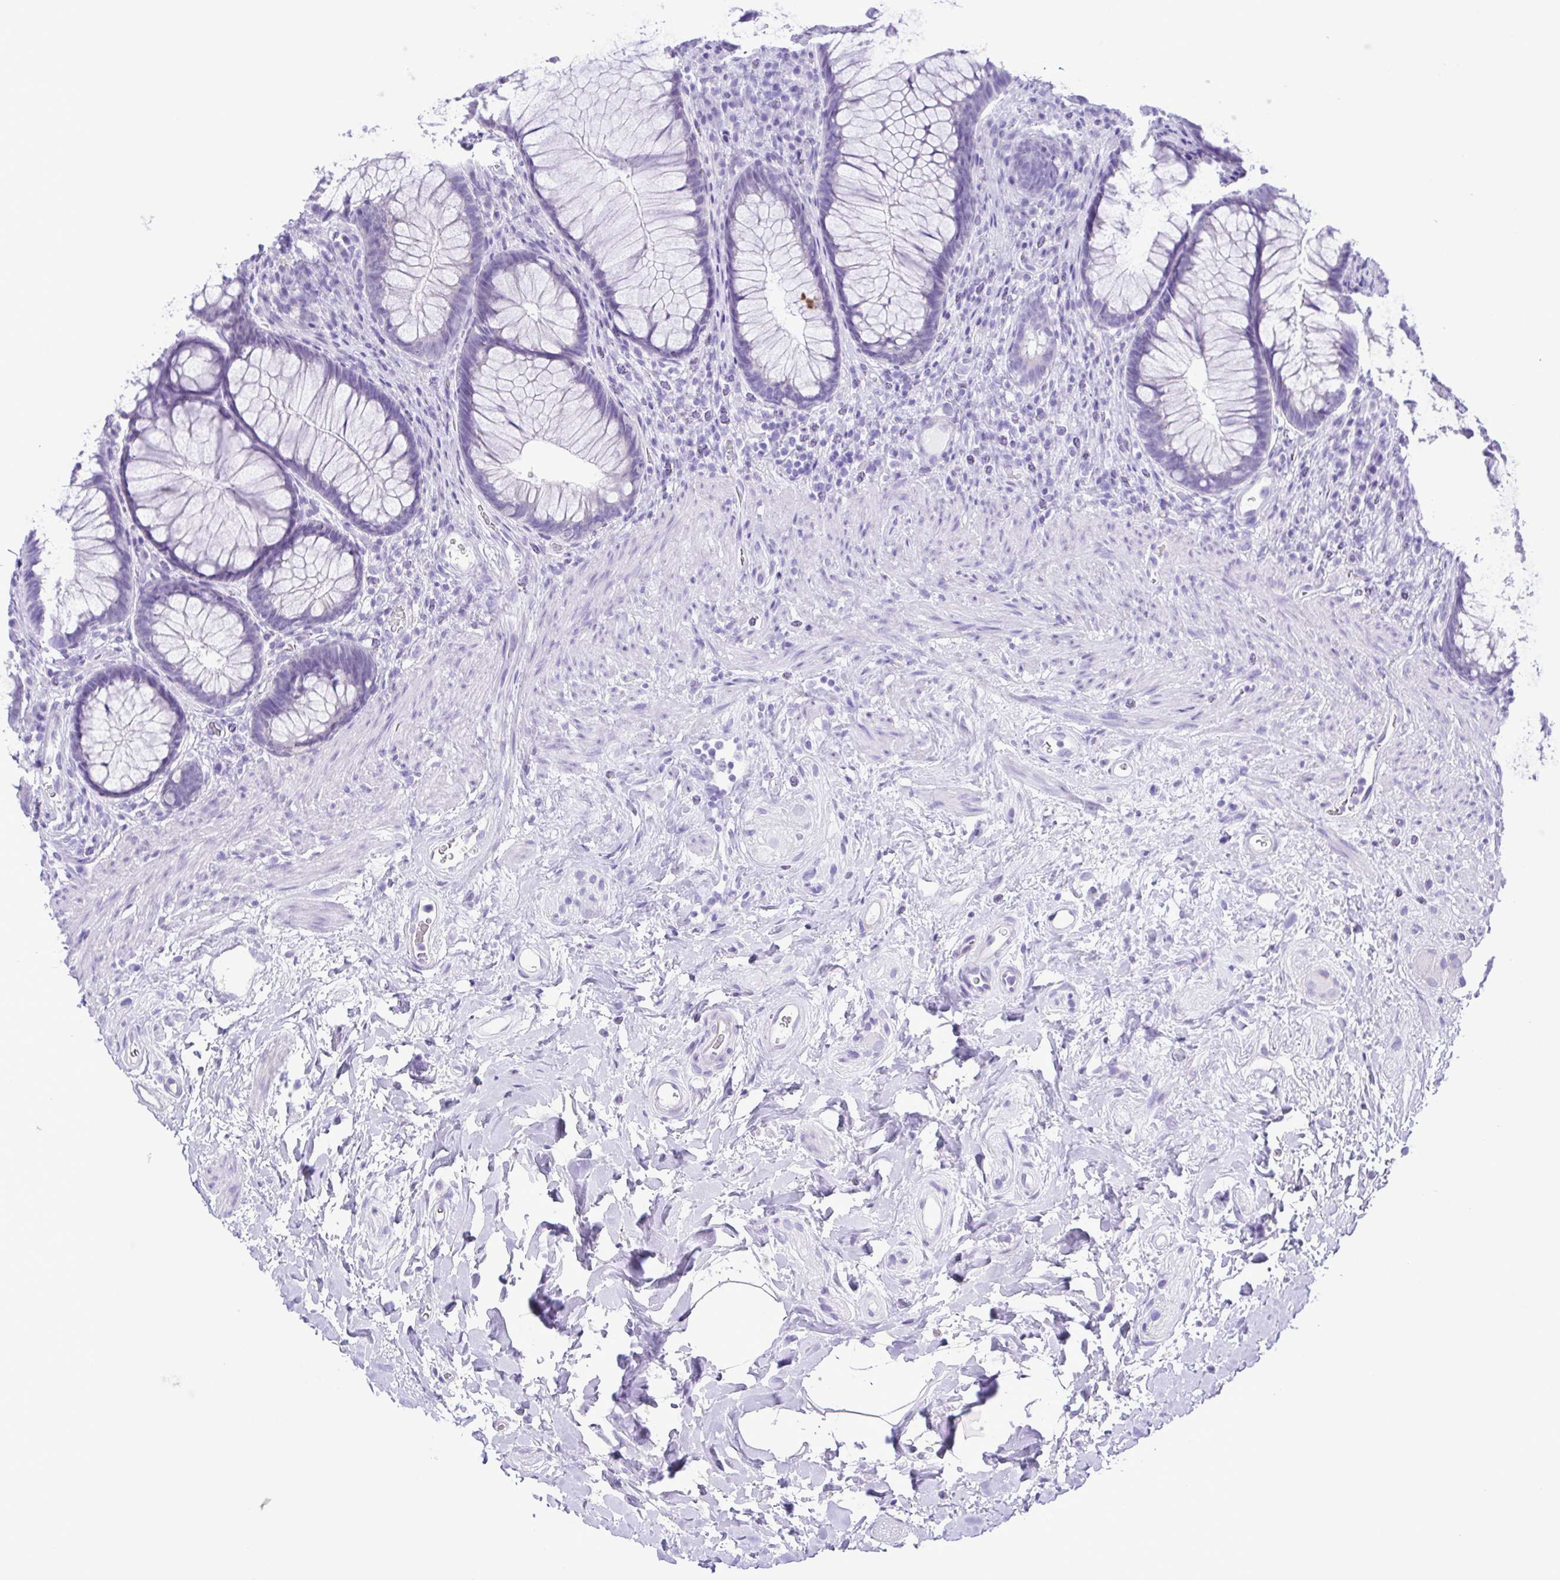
{"staining": {"intensity": "negative", "quantity": "none", "location": "none"}, "tissue": "rectum", "cell_type": "Glandular cells", "image_type": "normal", "snomed": [{"axis": "morphology", "description": "Normal tissue, NOS"}, {"axis": "topography", "description": "Smooth muscle"}, {"axis": "topography", "description": "Rectum"}], "caption": "Immunohistochemical staining of normal rectum shows no significant positivity in glandular cells.", "gene": "CASP14", "patient": {"sex": "male", "age": 53}}